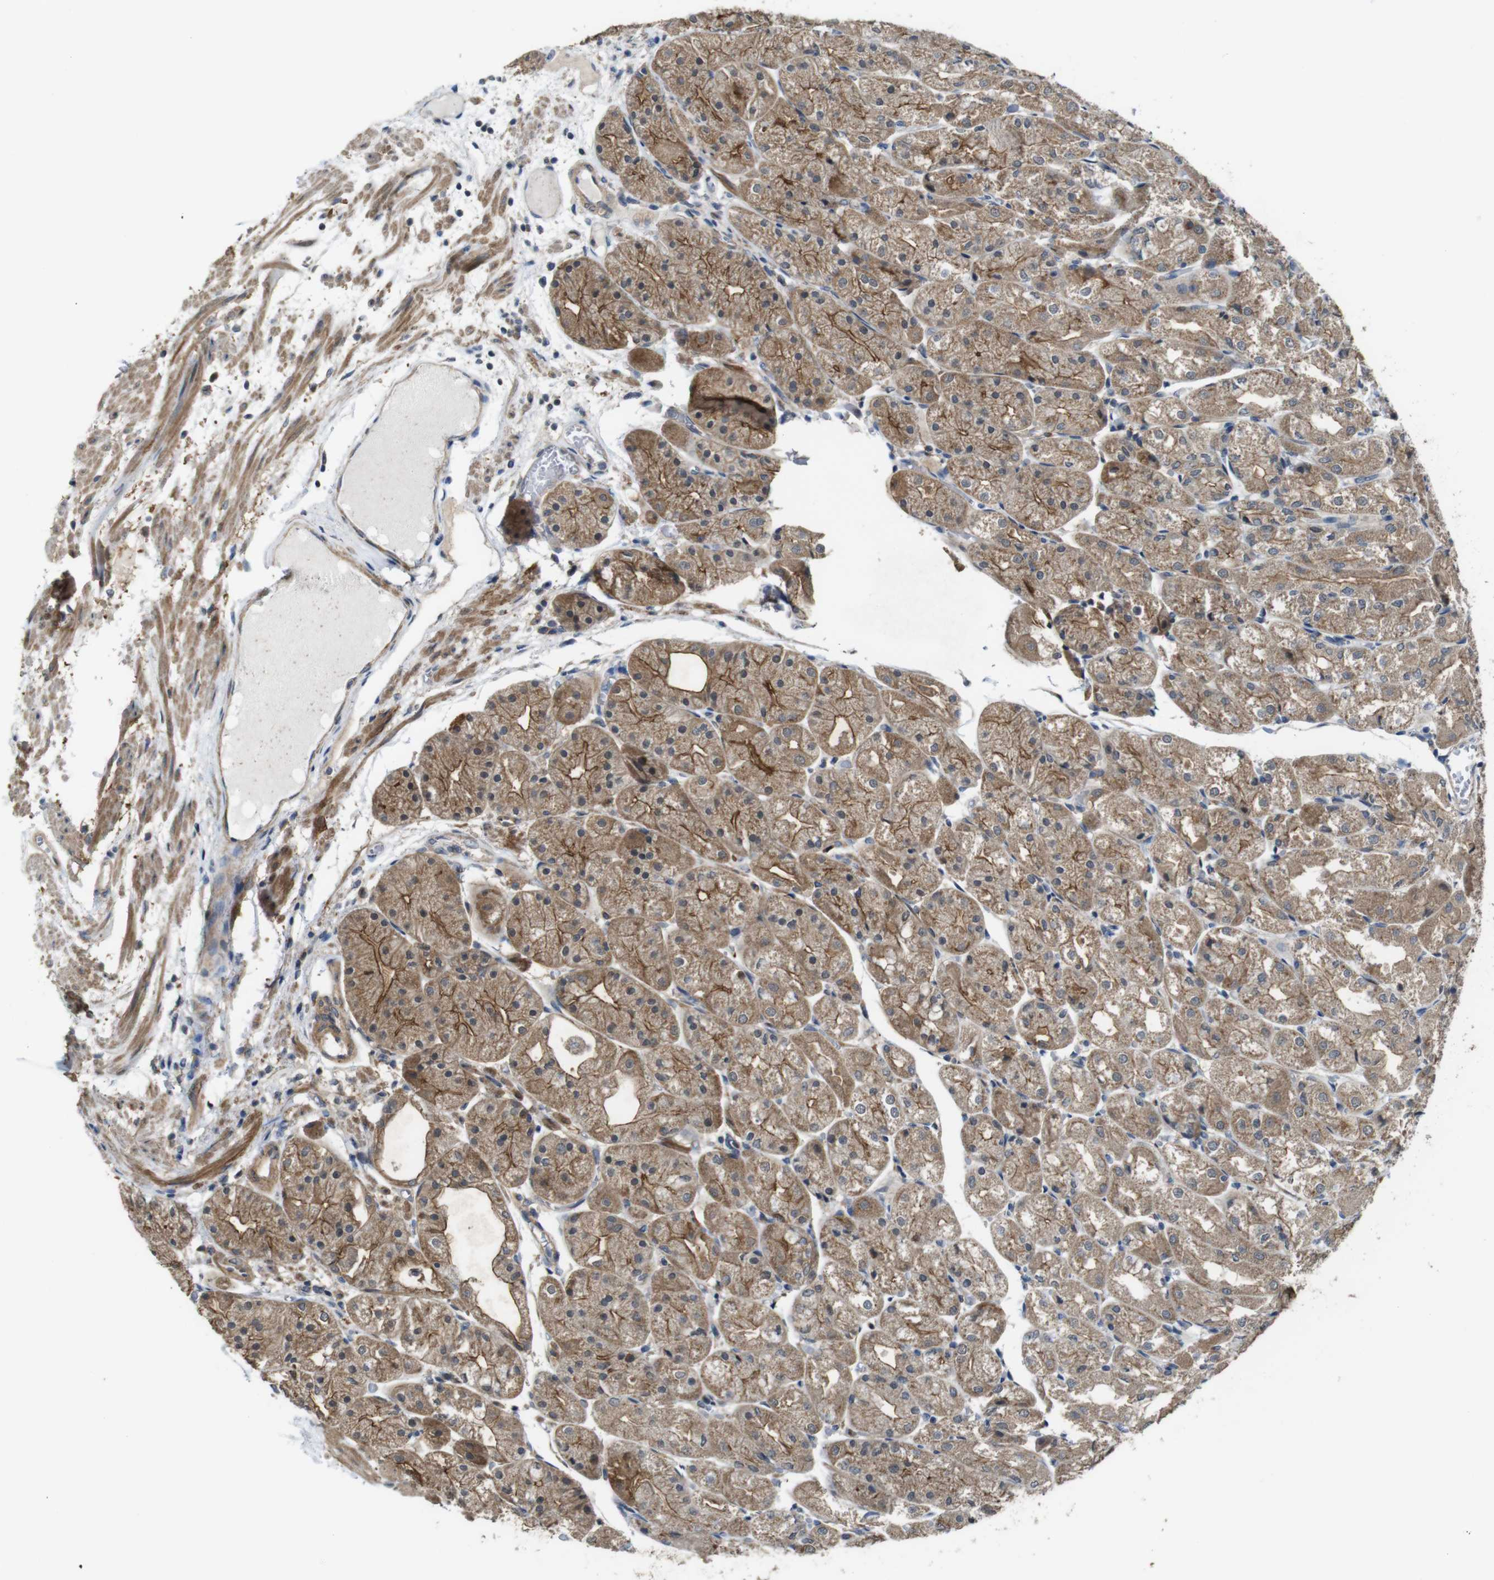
{"staining": {"intensity": "moderate", "quantity": ">75%", "location": "cytoplasmic/membranous"}, "tissue": "stomach", "cell_type": "Glandular cells", "image_type": "normal", "snomed": [{"axis": "morphology", "description": "Normal tissue, NOS"}, {"axis": "topography", "description": "Stomach, upper"}], "caption": "A photomicrograph of human stomach stained for a protein shows moderate cytoplasmic/membranous brown staining in glandular cells.", "gene": "CDC34", "patient": {"sex": "male", "age": 72}}